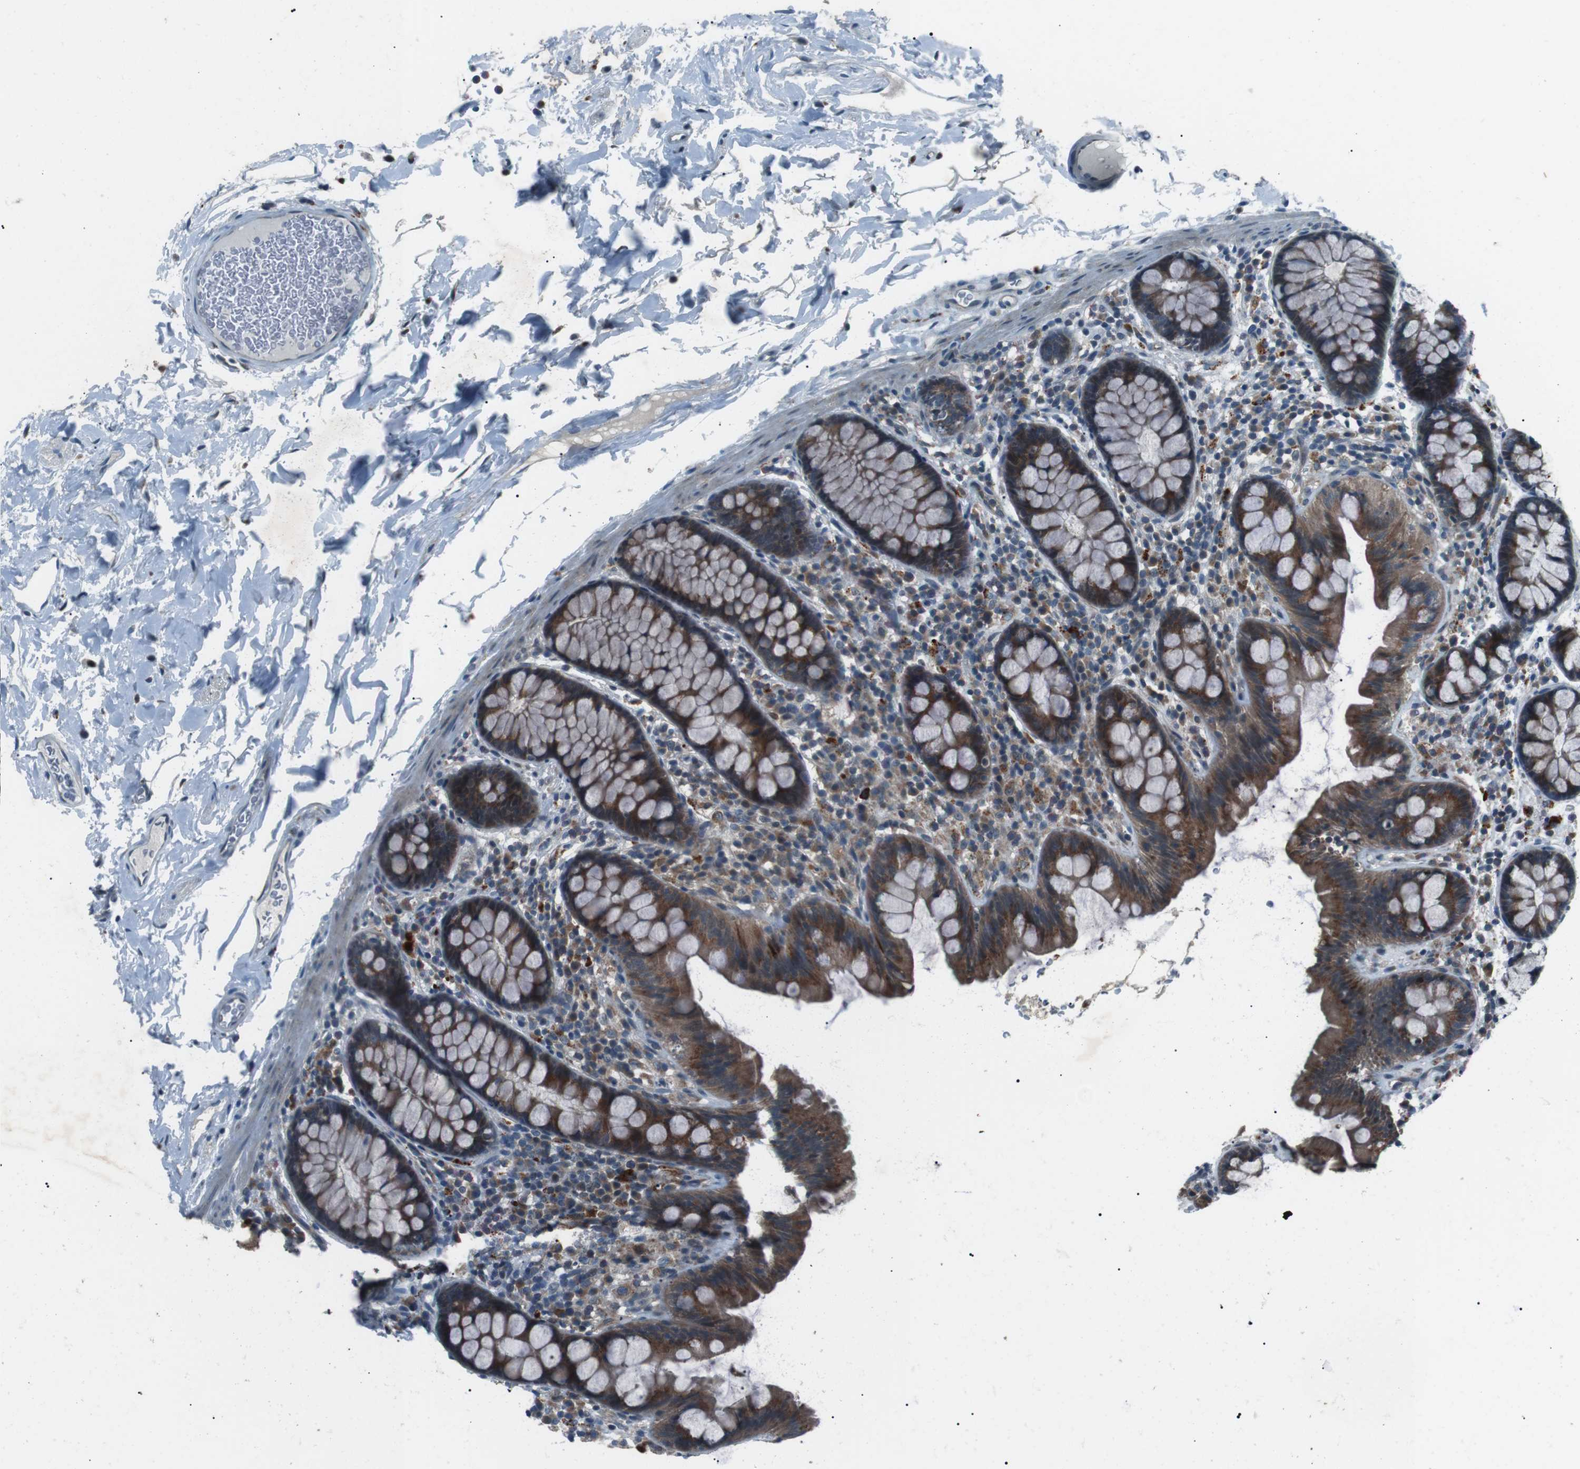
{"staining": {"intensity": "negative", "quantity": "none", "location": "none"}, "tissue": "colon", "cell_type": "Endothelial cells", "image_type": "normal", "snomed": [{"axis": "morphology", "description": "Normal tissue, NOS"}, {"axis": "topography", "description": "Colon"}], "caption": "Endothelial cells show no significant protein positivity in normal colon. (IHC, brightfield microscopy, high magnification).", "gene": "LRIG2", "patient": {"sex": "female", "age": 80}}